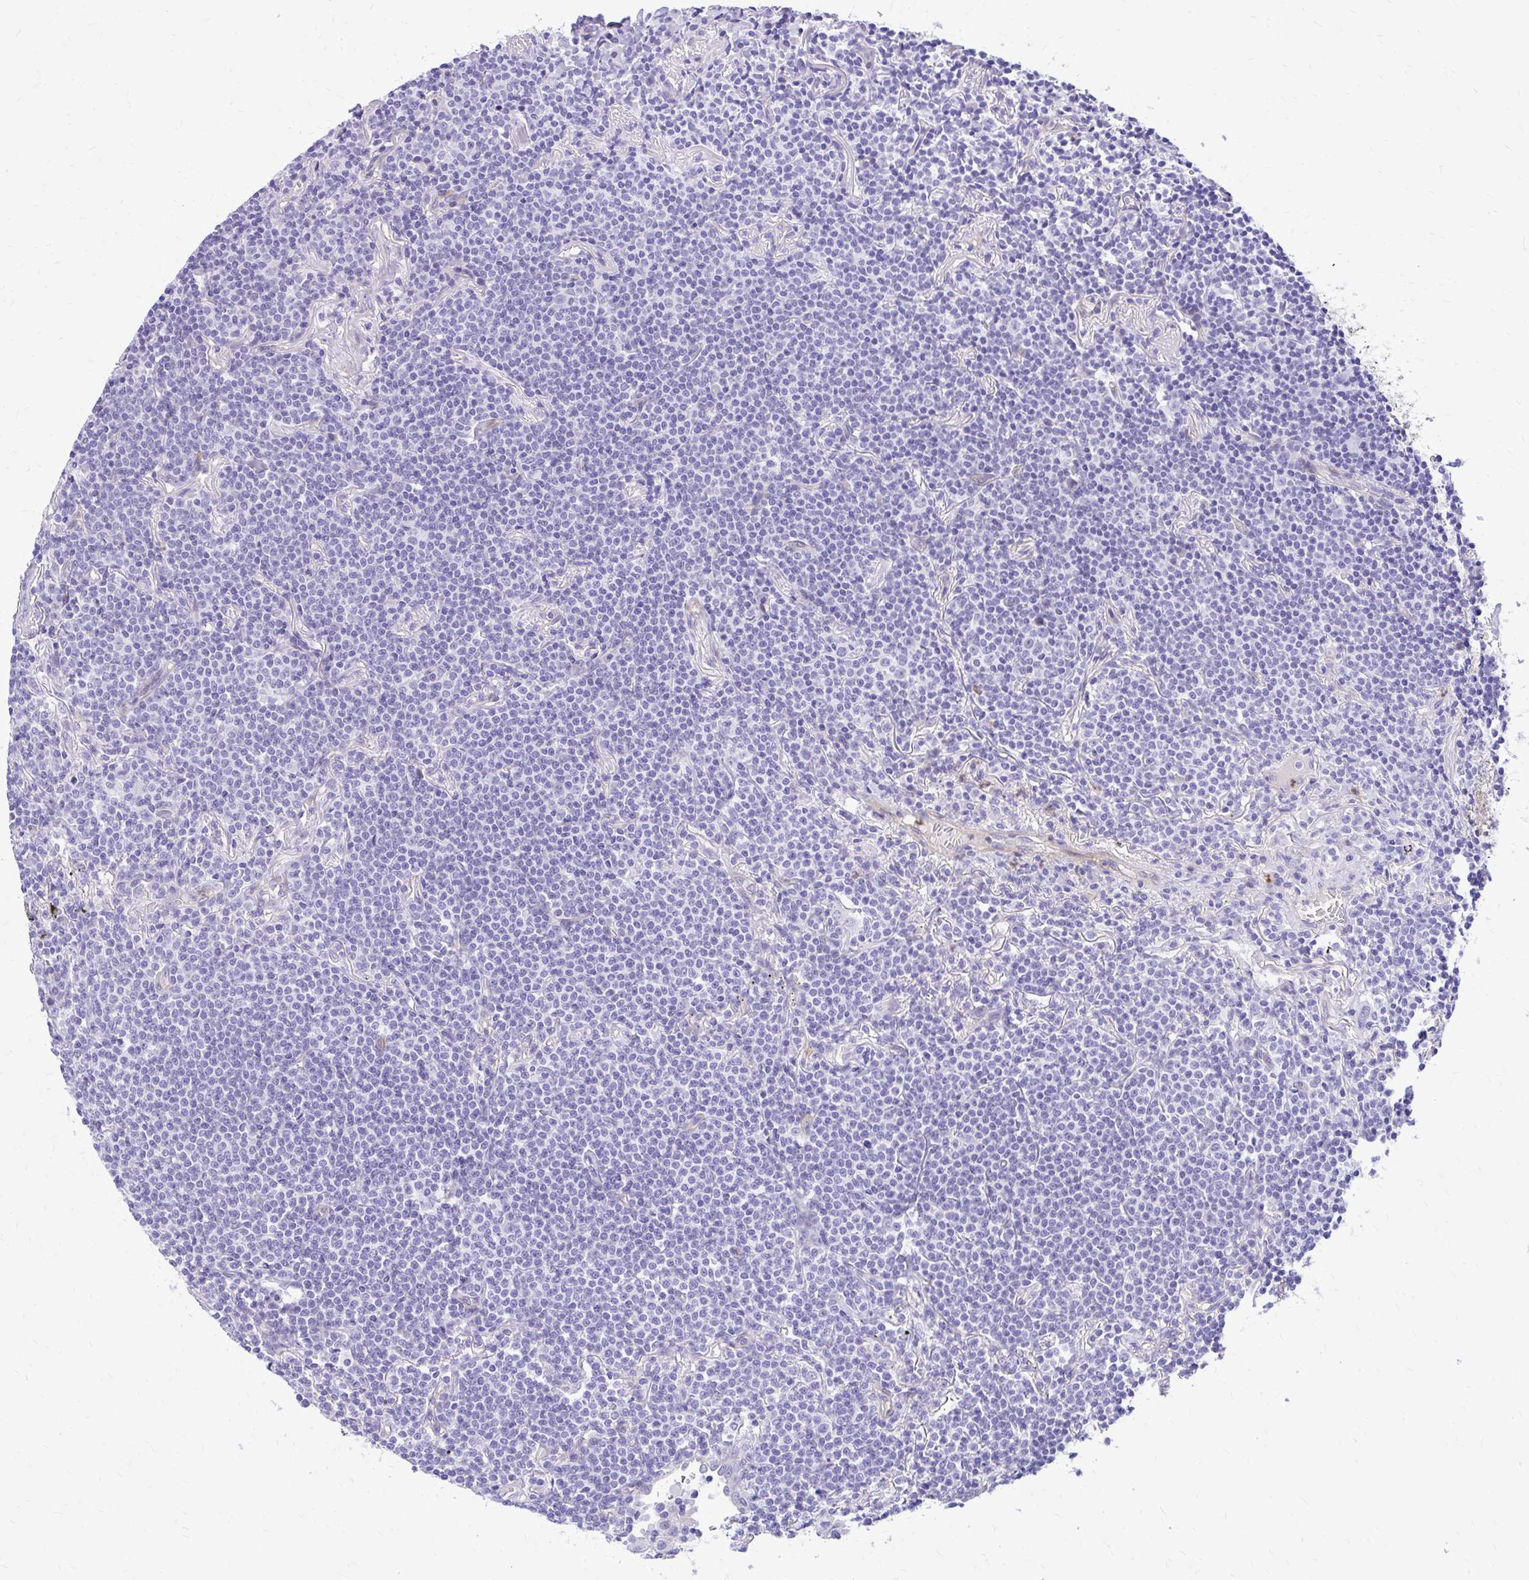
{"staining": {"intensity": "negative", "quantity": "none", "location": "none"}, "tissue": "lymphoma", "cell_type": "Tumor cells", "image_type": "cancer", "snomed": [{"axis": "morphology", "description": "Malignant lymphoma, non-Hodgkin's type, Low grade"}, {"axis": "topography", "description": "Lung"}], "caption": "Tumor cells are negative for protein expression in human malignant lymphoma, non-Hodgkin's type (low-grade).", "gene": "ADAMTSL1", "patient": {"sex": "female", "age": 71}}